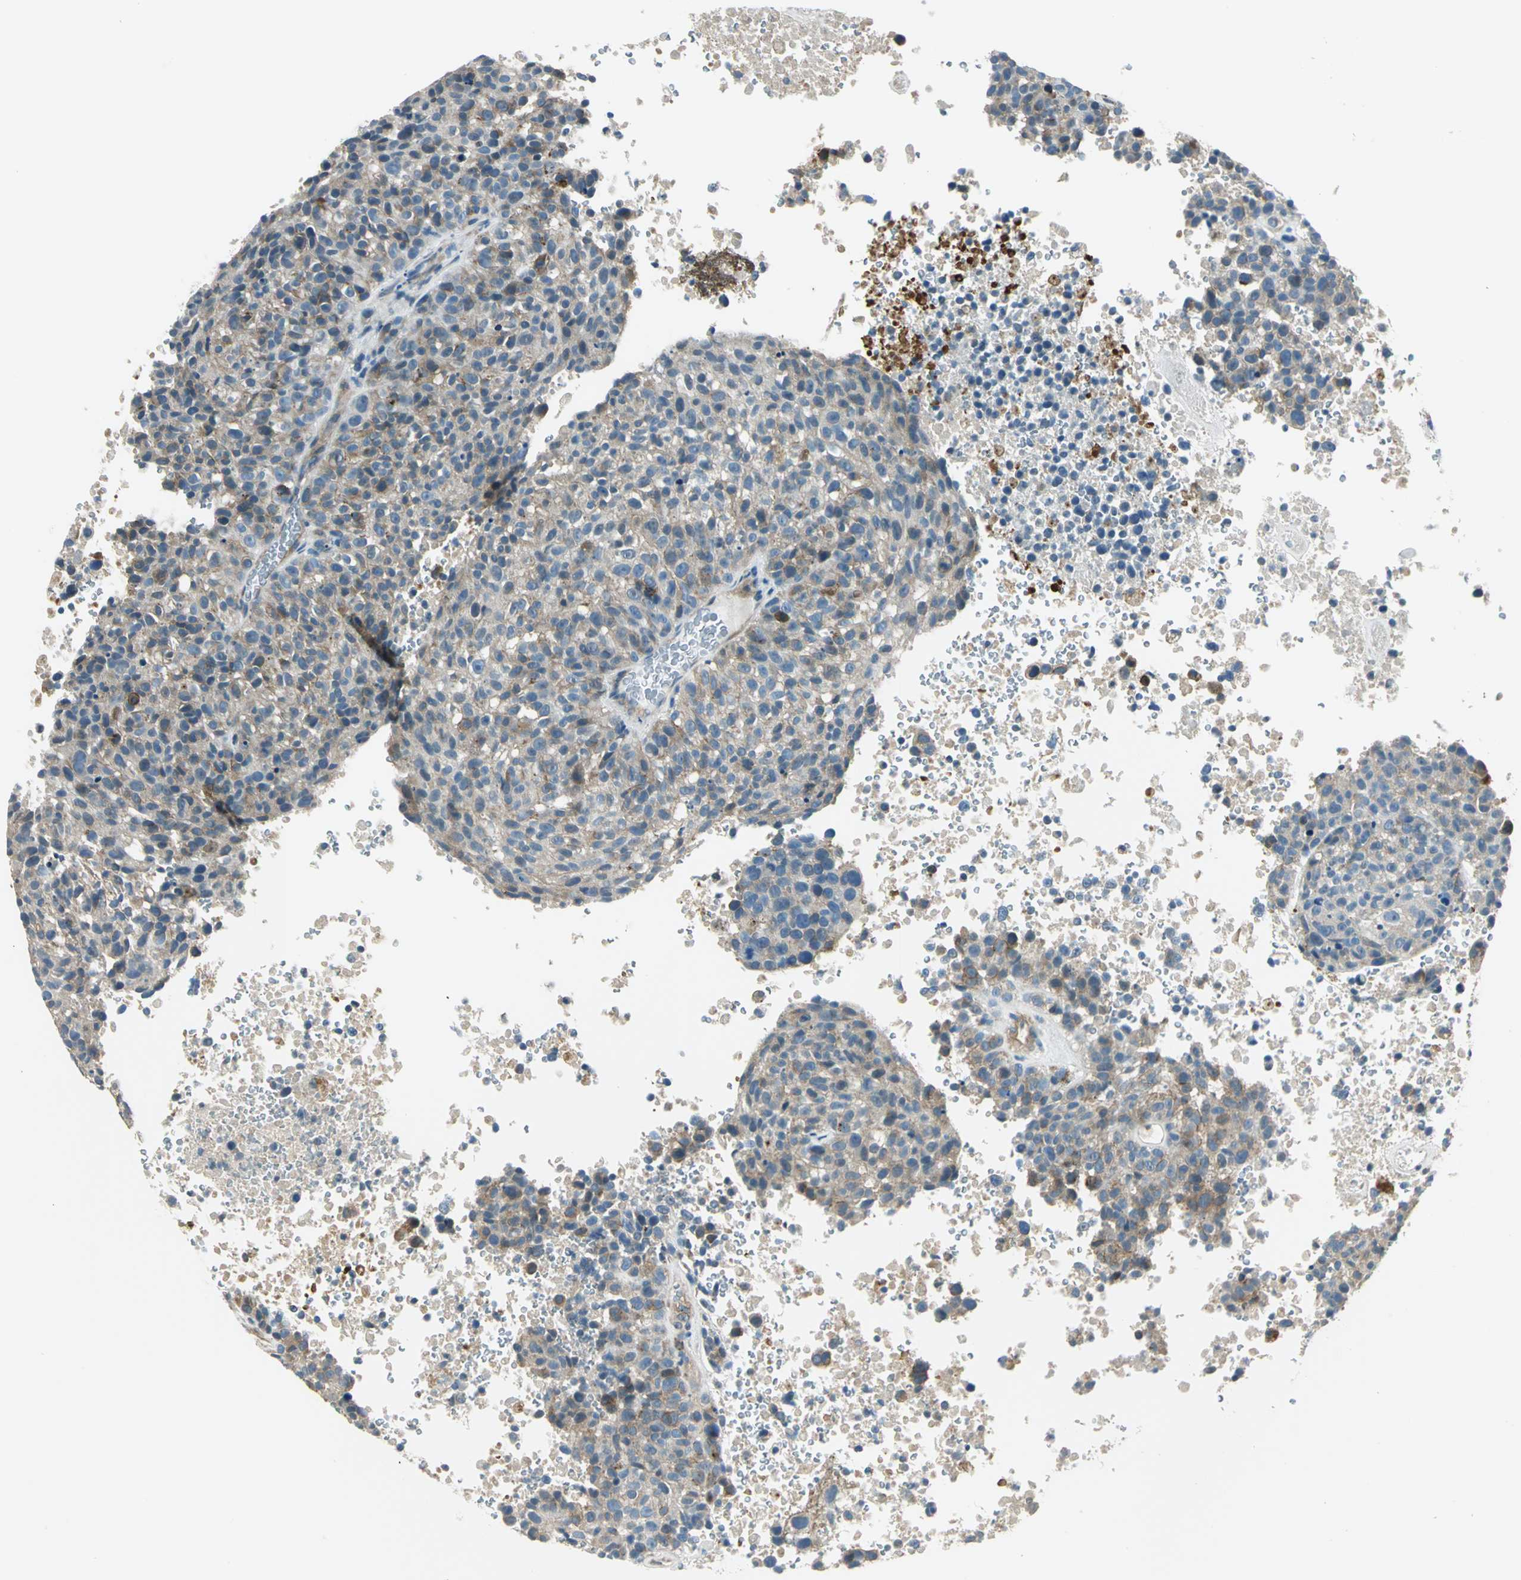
{"staining": {"intensity": "moderate", "quantity": "25%-75%", "location": "cytoplasmic/membranous"}, "tissue": "melanoma", "cell_type": "Tumor cells", "image_type": "cancer", "snomed": [{"axis": "morphology", "description": "Malignant melanoma, Metastatic site"}, {"axis": "topography", "description": "Cerebral cortex"}], "caption": "DAB (3,3'-diaminobenzidine) immunohistochemical staining of melanoma demonstrates moderate cytoplasmic/membranous protein expression in about 25%-75% of tumor cells.", "gene": "CDC42EP1", "patient": {"sex": "female", "age": 52}}